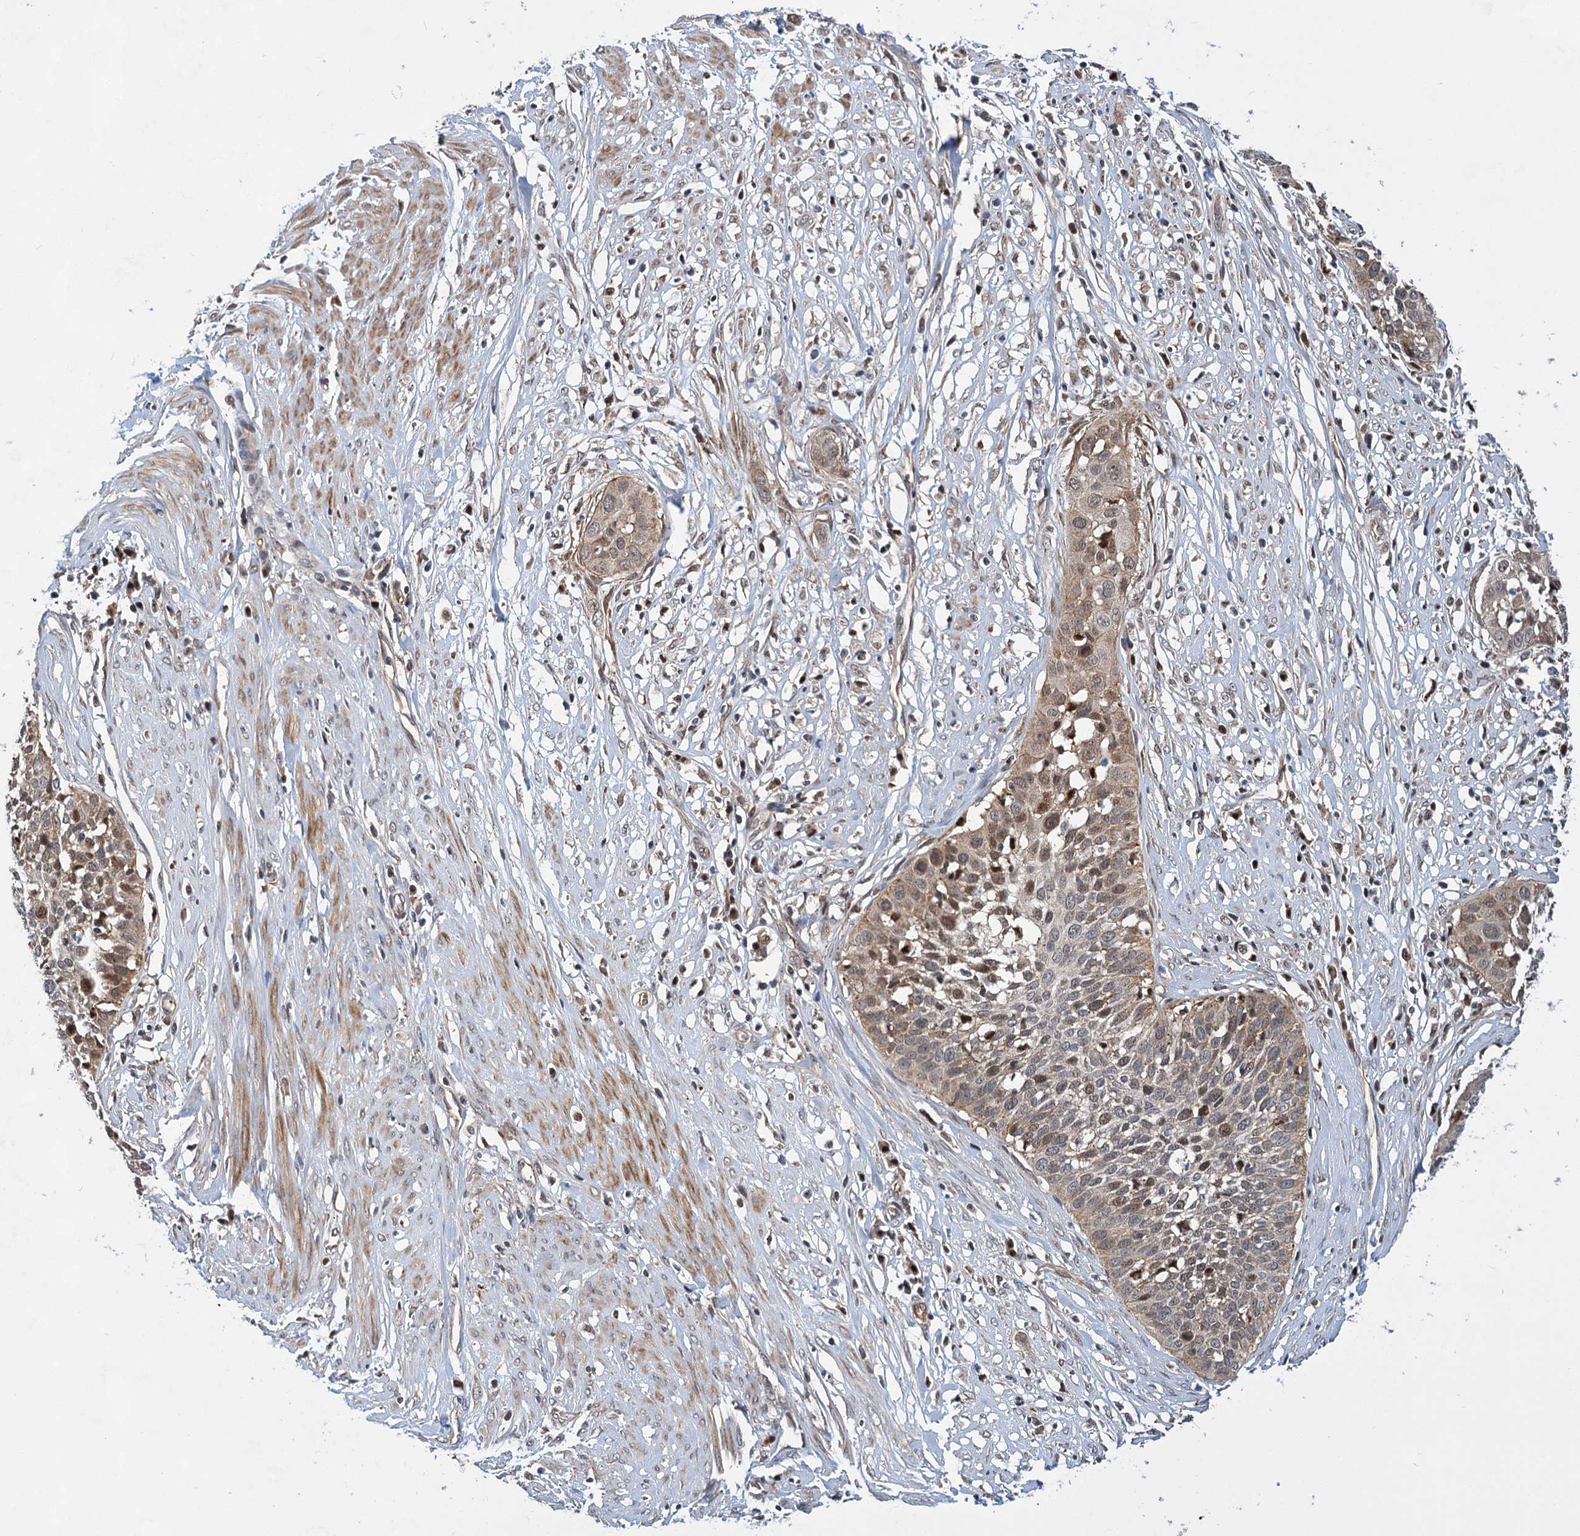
{"staining": {"intensity": "moderate", "quantity": "<25%", "location": "nuclear"}, "tissue": "cervical cancer", "cell_type": "Tumor cells", "image_type": "cancer", "snomed": [{"axis": "morphology", "description": "Squamous cell carcinoma, NOS"}, {"axis": "topography", "description": "Cervix"}], "caption": "There is low levels of moderate nuclear expression in tumor cells of squamous cell carcinoma (cervical), as demonstrated by immunohistochemical staining (brown color).", "gene": "GPBP1", "patient": {"sex": "female", "age": 34}}